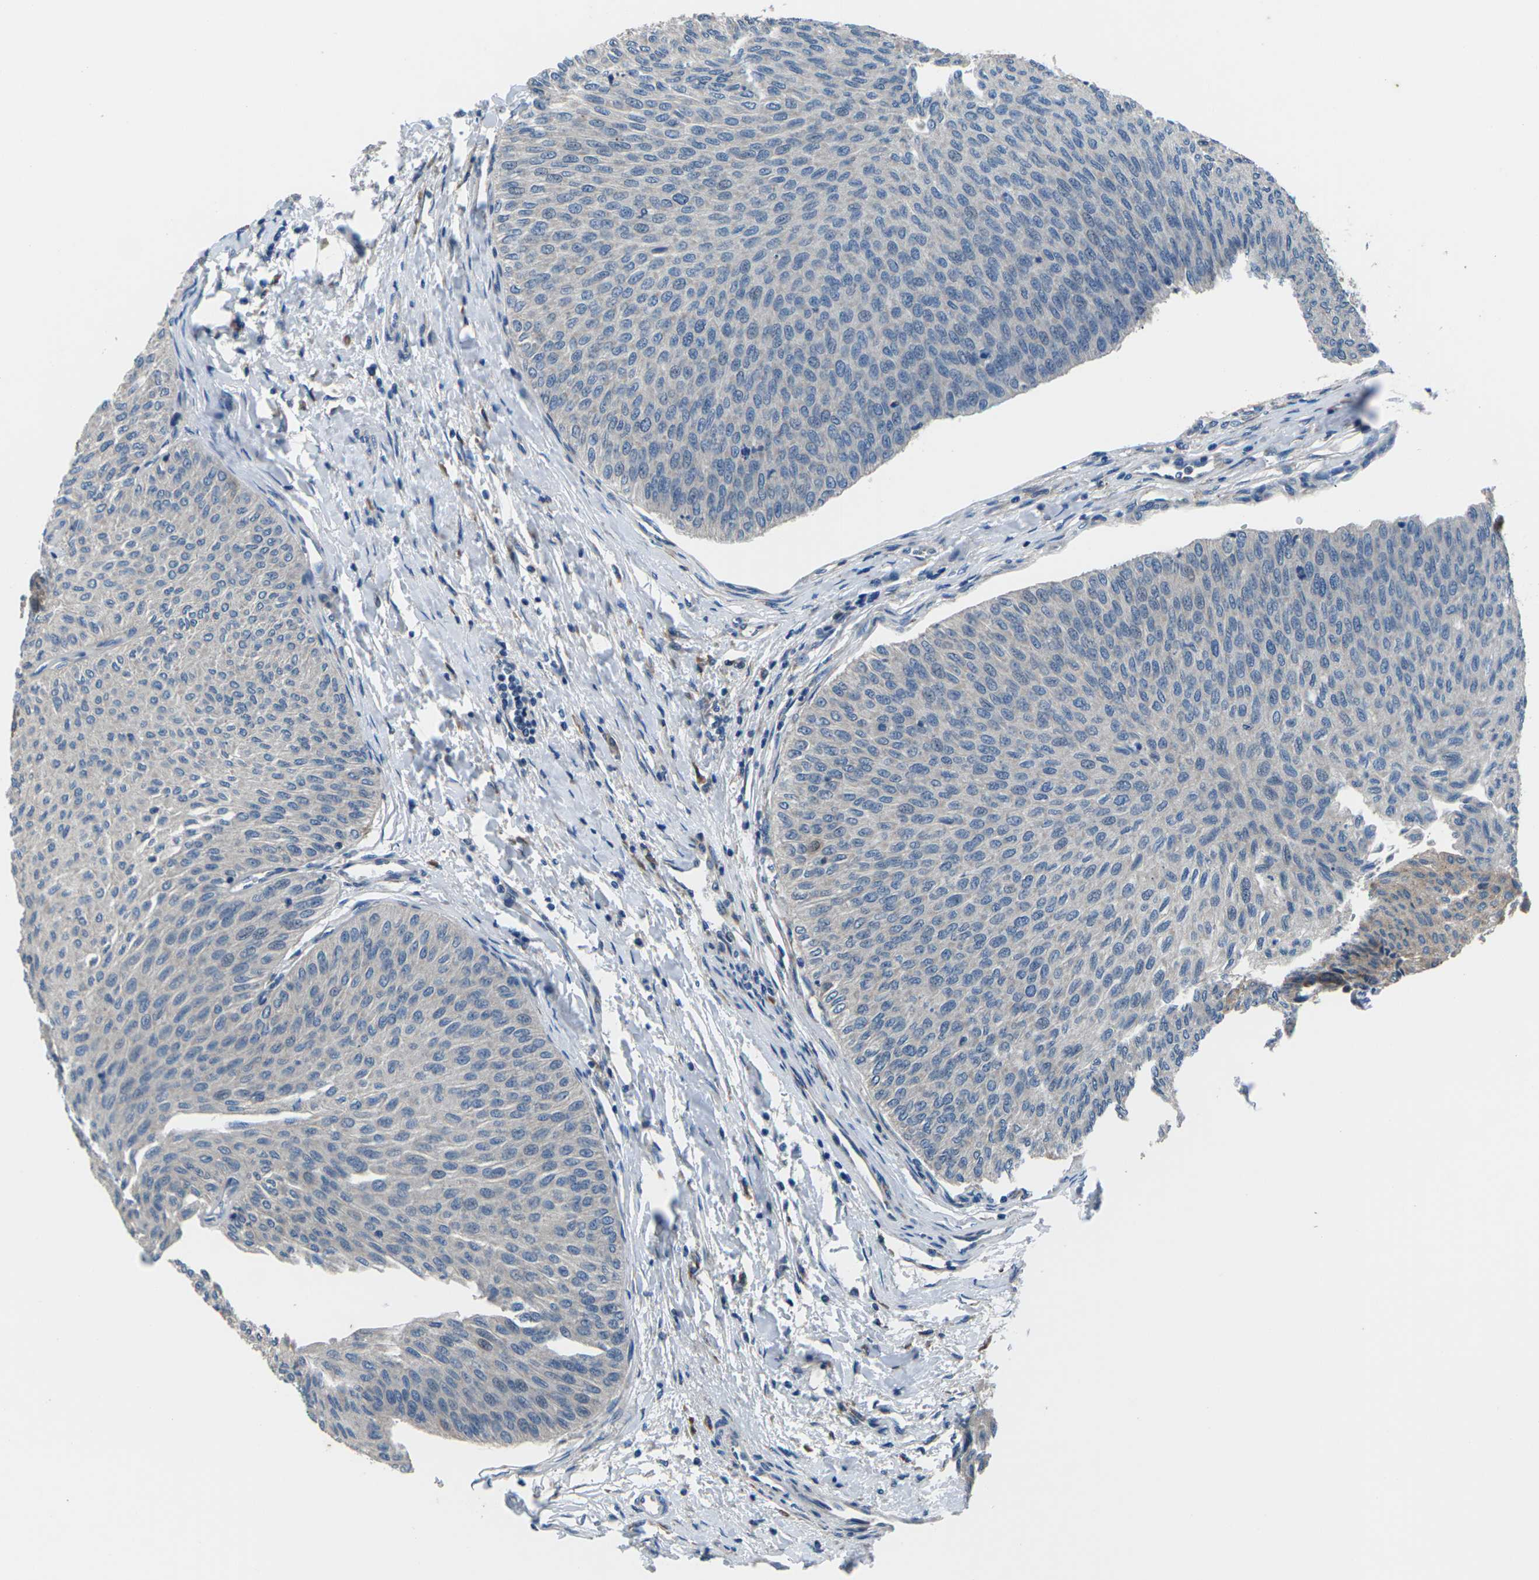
{"staining": {"intensity": "negative", "quantity": "none", "location": "none"}, "tissue": "urothelial cancer", "cell_type": "Tumor cells", "image_type": "cancer", "snomed": [{"axis": "morphology", "description": "Urothelial carcinoma, Low grade"}, {"axis": "topography", "description": "Urinary bladder"}], "caption": "This is an immunohistochemistry image of human urothelial cancer. There is no positivity in tumor cells.", "gene": "GABRP", "patient": {"sex": "male", "age": 78}}